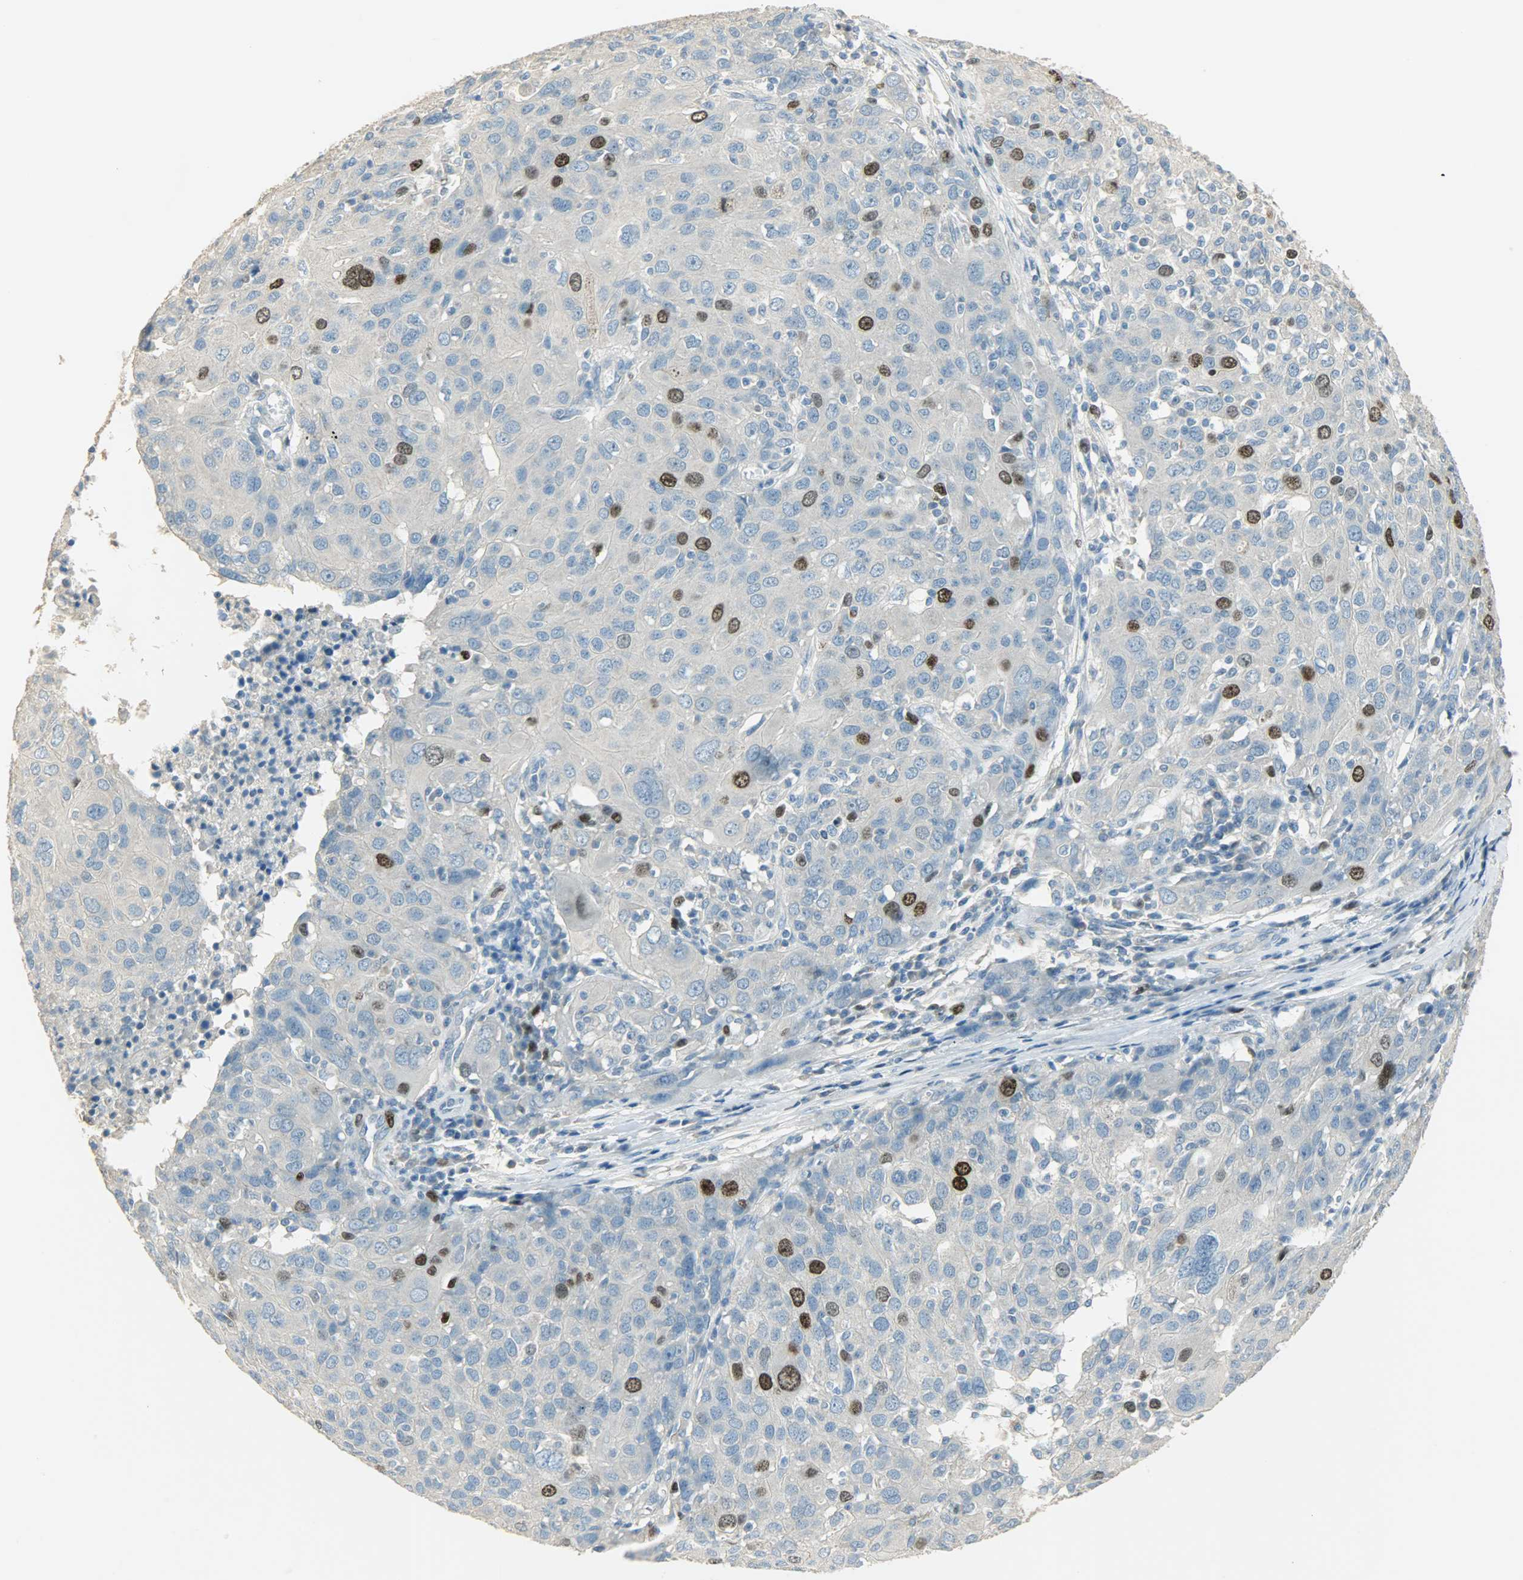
{"staining": {"intensity": "strong", "quantity": "<25%", "location": "nuclear"}, "tissue": "ovarian cancer", "cell_type": "Tumor cells", "image_type": "cancer", "snomed": [{"axis": "morphology", "description": "Carcinoma, endometroid"}, {"axis": "topography", "description": "Ovary"}], "caption": "Immunohistochemical staining of human ovarian endometroid carcinoma reveals strong nuclear protein expression in approximately <25% of tumor cells.", "gene": "TPX2", "patient": {"sex": "female", "age": 50}}